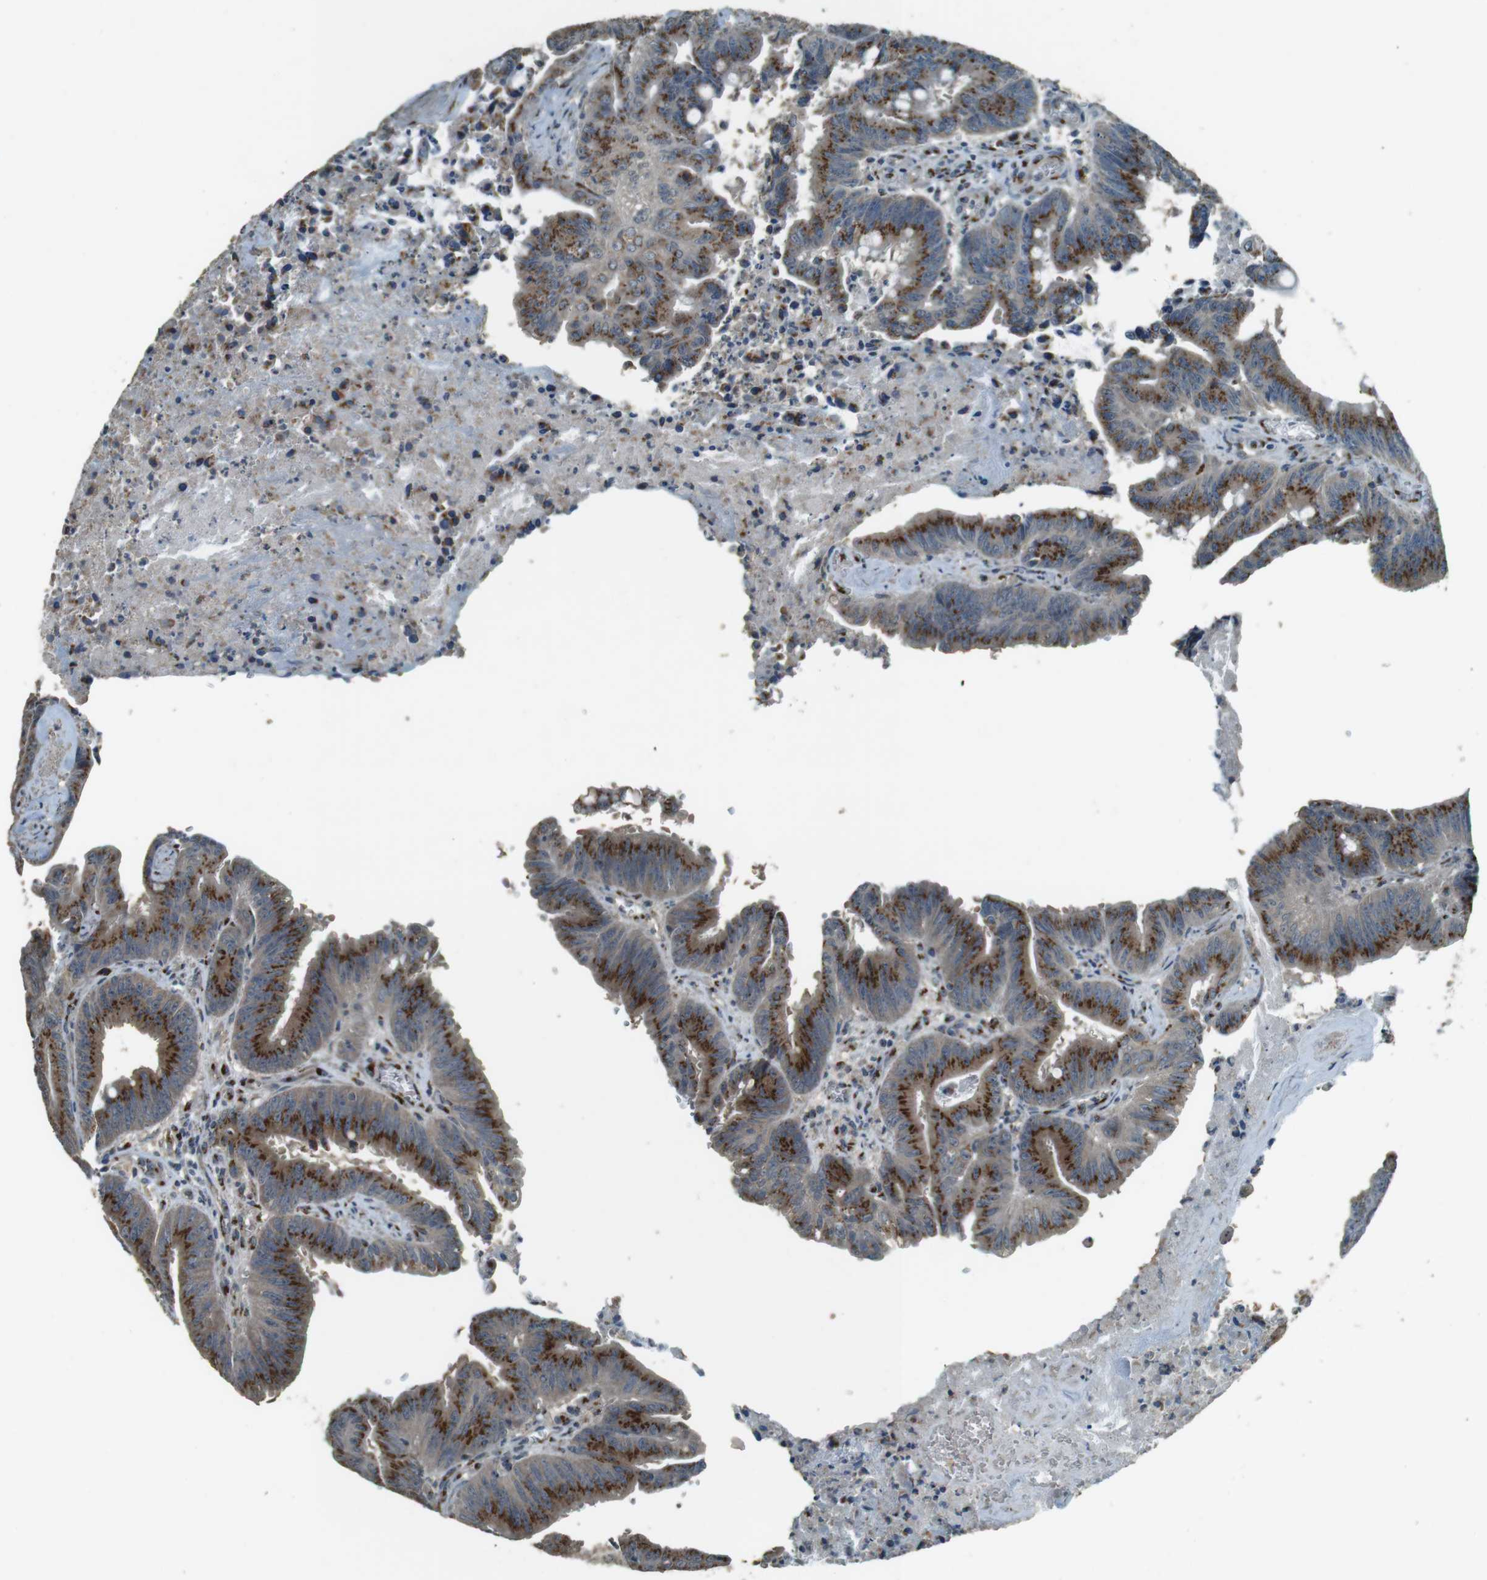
{"staining": {"intensity": "strong", "quantity": ">75%", "location": "cytoplasmic/membranous"}, "tissue": "colorectal cancer", "cell_type": "Tumor cells", "image_type": "cancer", "snomed": [{"axis": "morphology", "description": "Adenocarcinoma, NOS"}, {"axis": "topography", "description": "Colon"}], "caption": "IHC micrograph of colorectal cancer (adenocarcinoma) stained for a protein (brown), which demonstrates high levels of strong cytoplasmic/membranous staining in approximately >75% of tumor cells.", "gene": "TMEM115", "patient": {"sex": "male", "age": 45}}